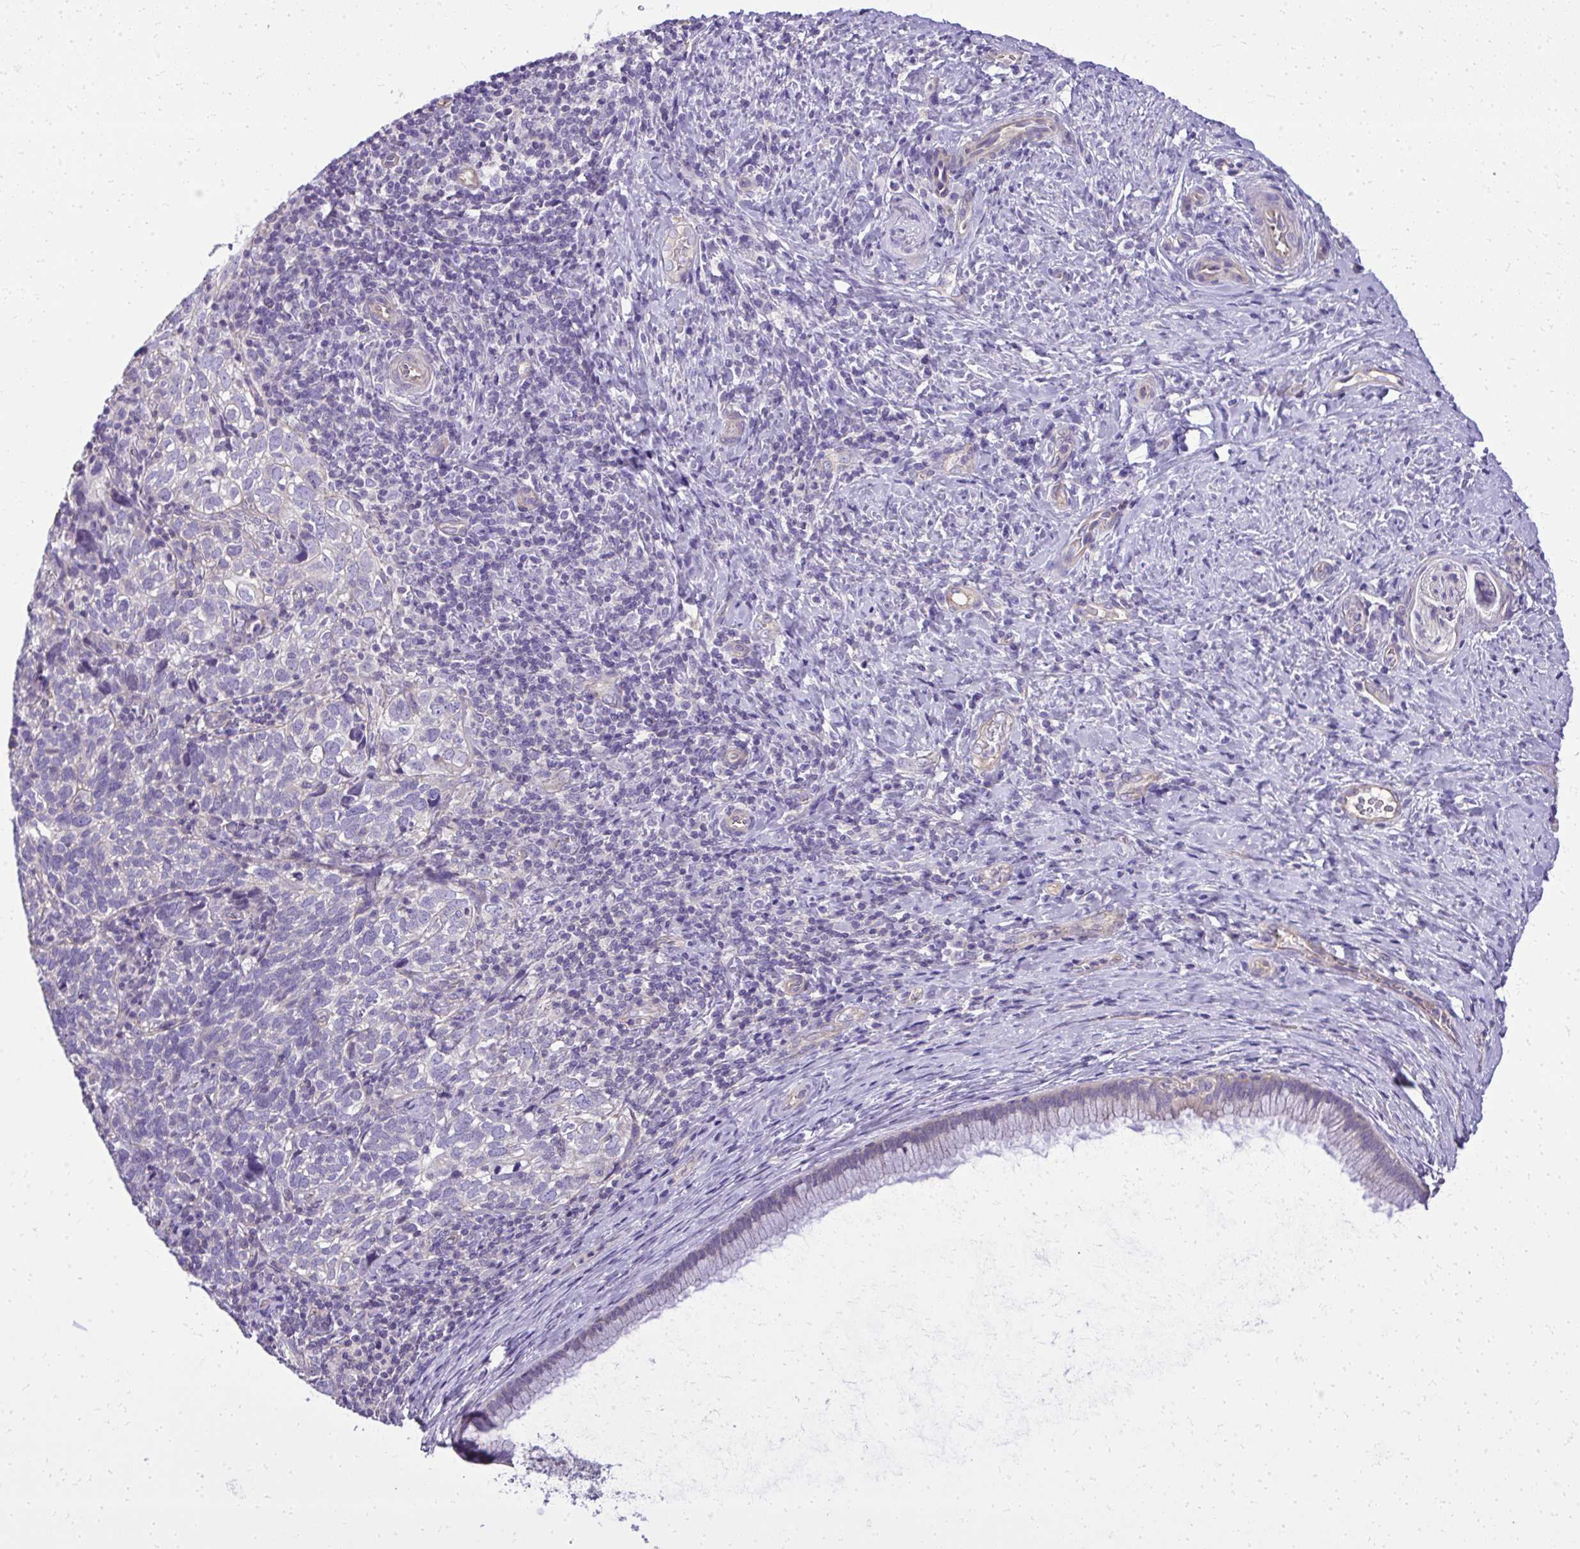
{"staining": {"intensity": "negative", "quantity": "none", "location": "none"}, "tissue": "cervical cancer", "cell_type": "Tumor cells", "image_type": "cancer", "snomed": [{"axis": "morphology", "description": "Normal tissue, NOS"}, {"axis": "morphology", "description": "Squamous cell carcinoma, NOS"}, {"axis": "topography", "description": "Vagina"}, {"axis": "topography", "description": "Cervix"}], "caption": "Protein analysis of cervical squamous cell carcinoma demonstrates no significant staining in tumor cells.", "gene": "RUNDC3B", "patient": {"sex": "female", "age": 45}}